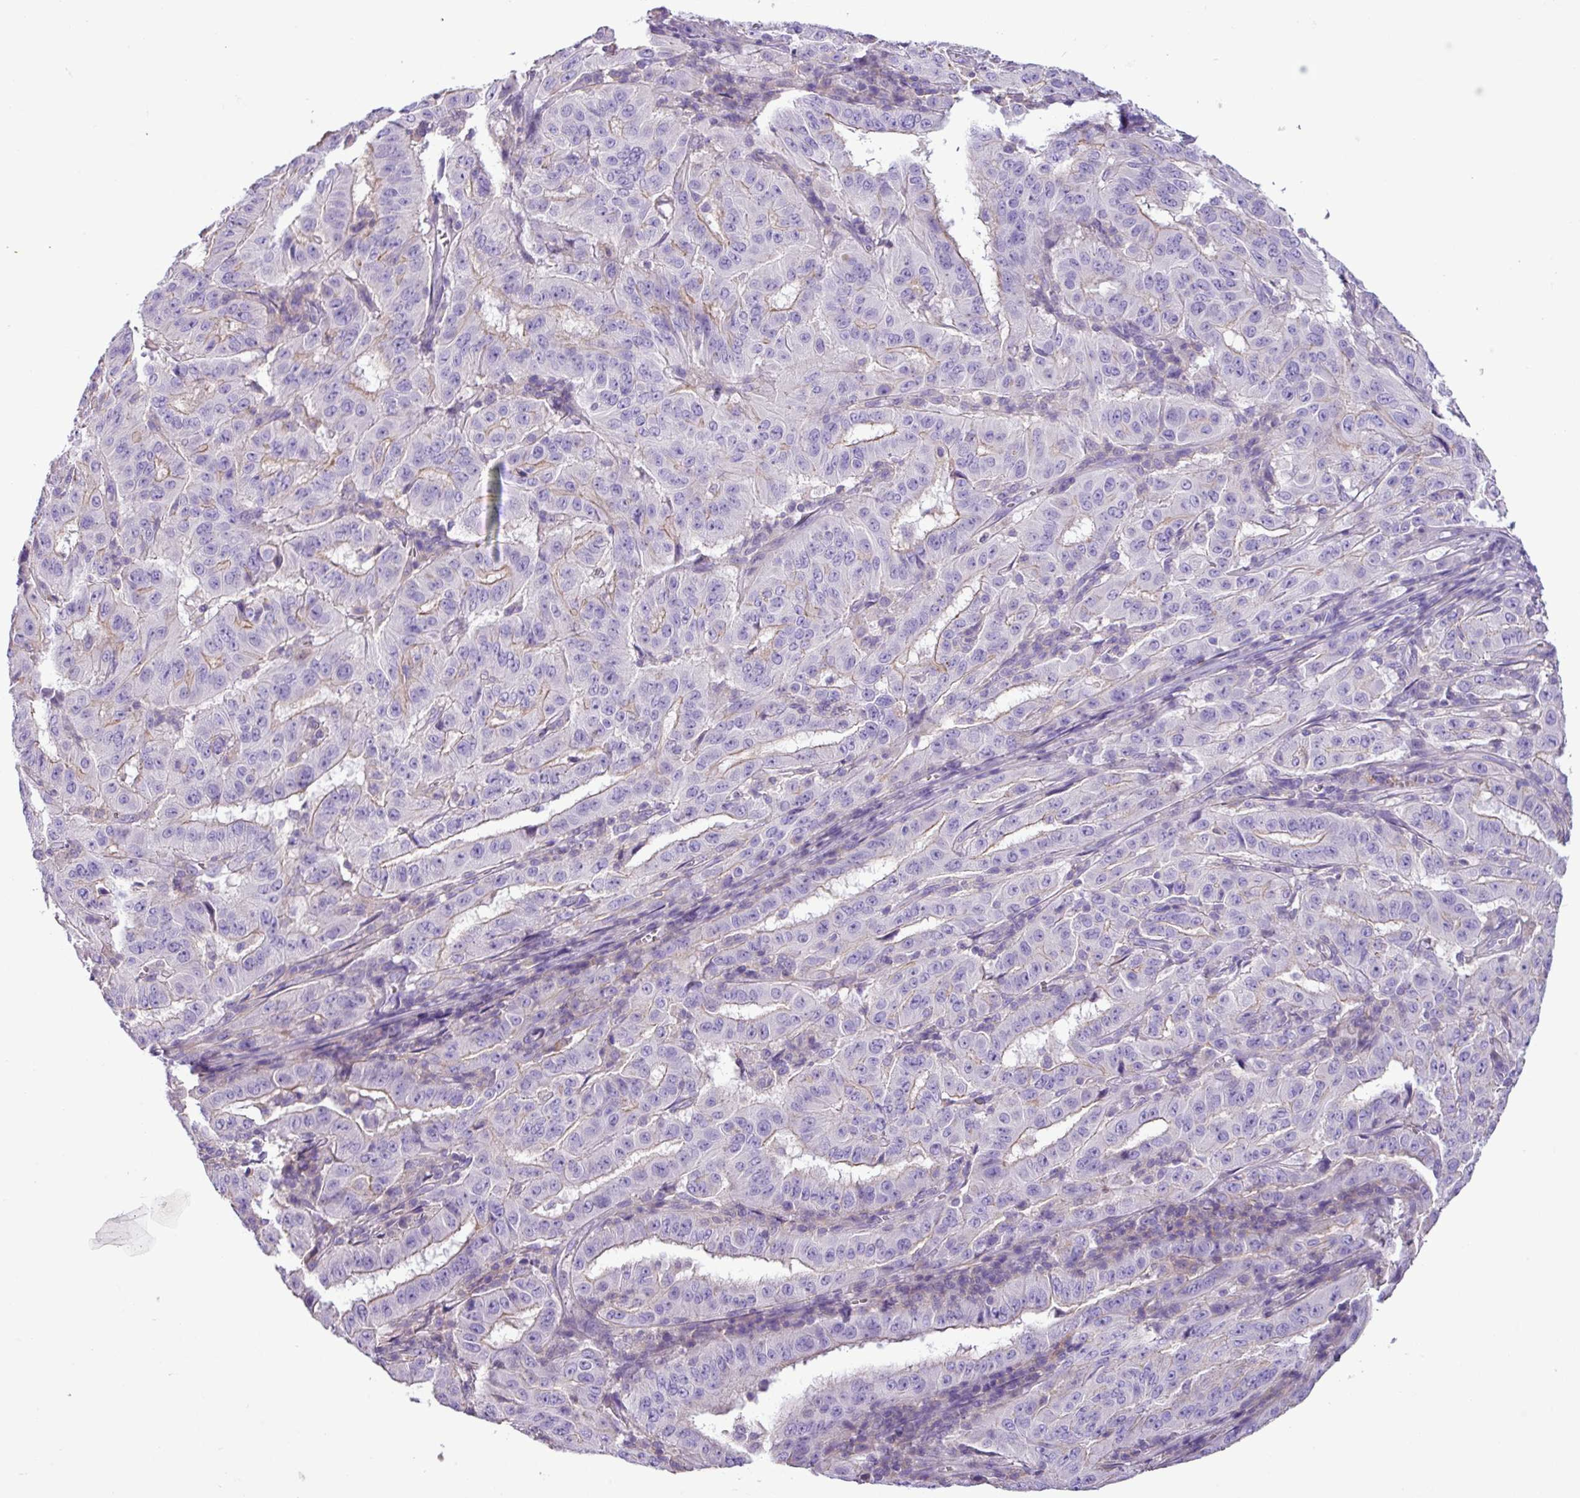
{"staining": {"intensity": "moderate", "quantity": "25%-75%", "location": "cytoplasmic/membranous"}, "tissue": "pancreatic cancer", "cell_type": "Tumor cells", "image_type": "cancer", "snomed": [{"axis": "morphology", "description": "Adenocarcinoma, NOS"}, {"axis": "topography", "description": "Pancreas"}], "caption": "Human pancreatic adenocarcinoma stained for a protein (brown) demonstrates moderate cytoplasmic/membranous positive staining in about 25%-75% of tumor cells.", "gene": "ZNF334", "patient": {"sex": "male", "age": 63}}